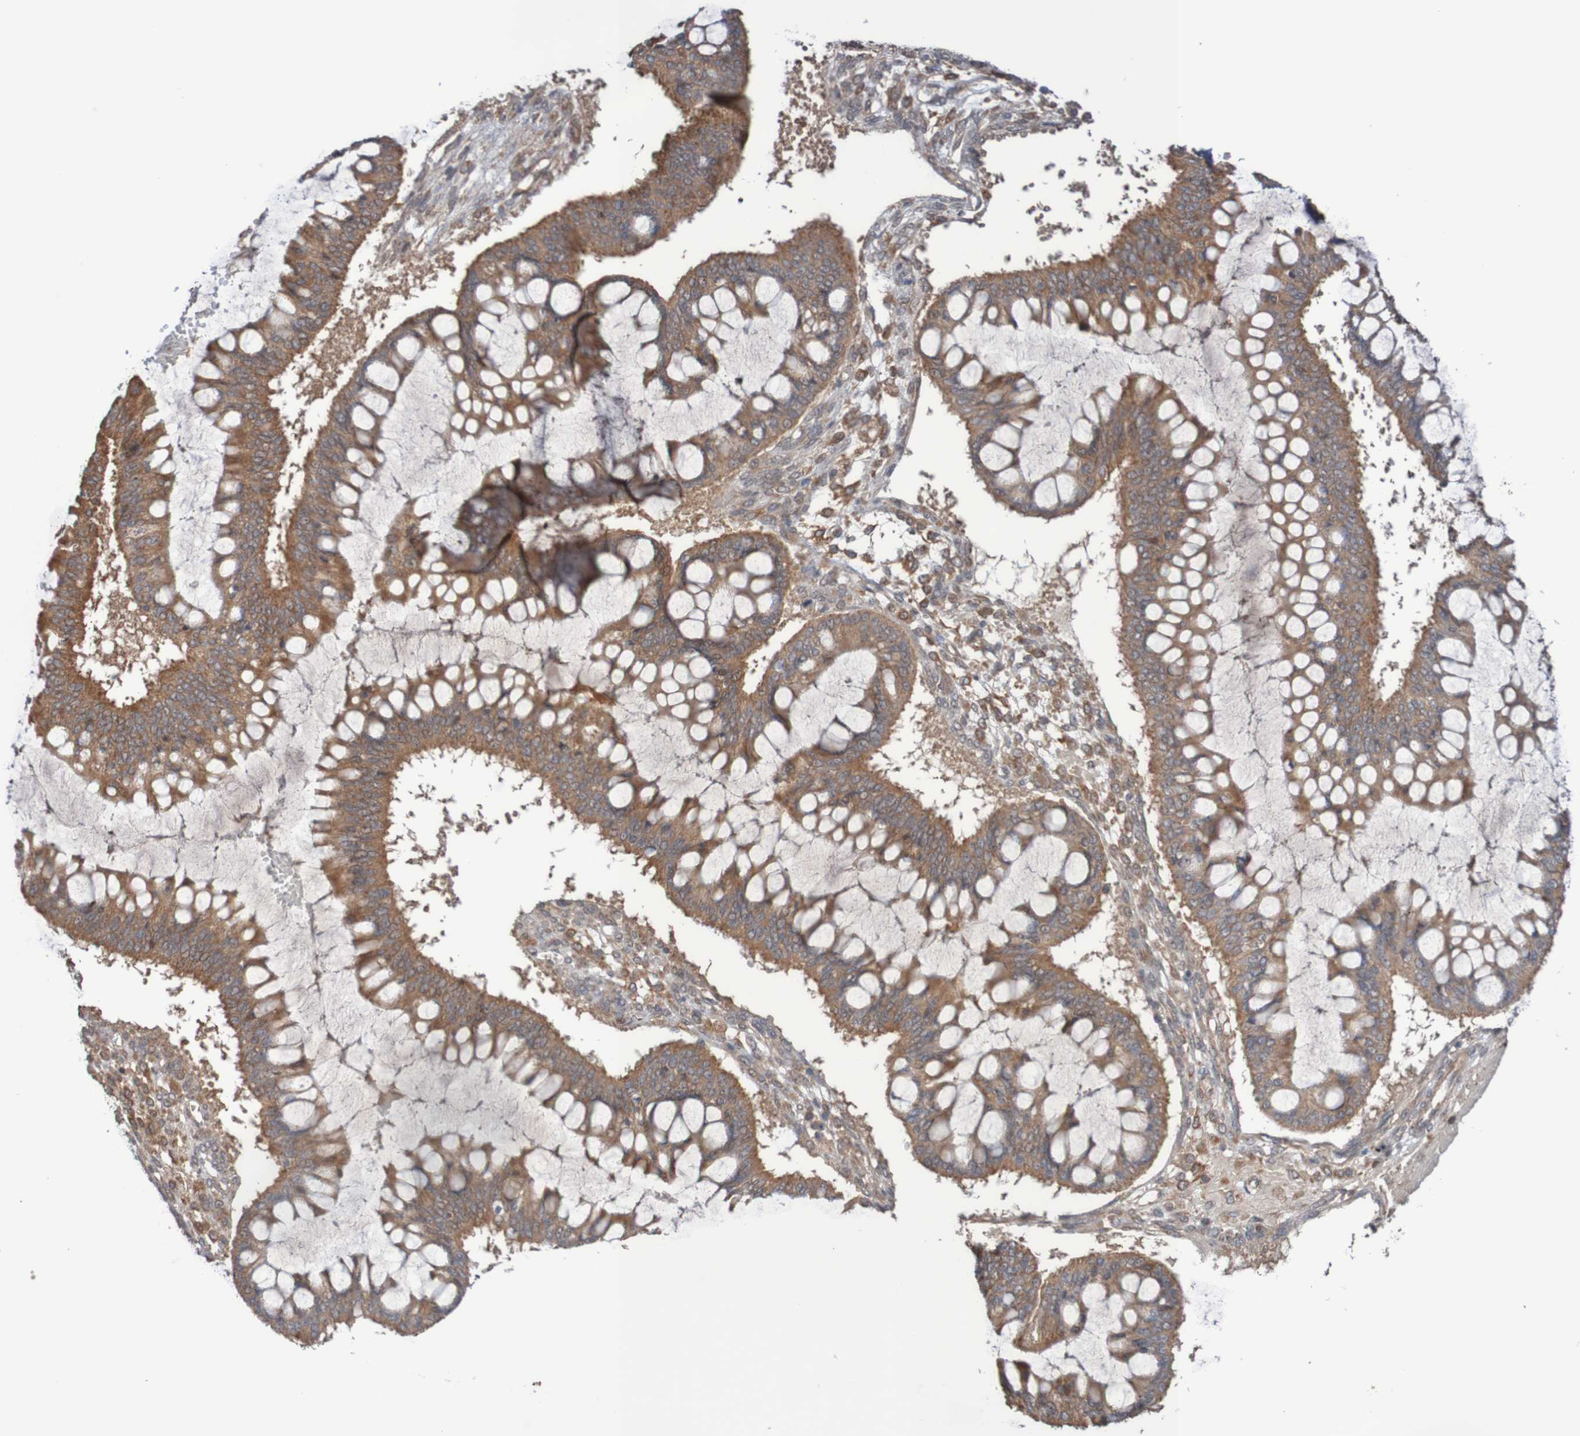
{"staining": {"intensity": "moderate", "quantity": ">75%", "location": "cytoplasmic/membranous"}, "tissue": "ovarian cancer", "cell_type": "Tumor cells", "image_type": "cancer", "snomed": [{"axis": "morphology", "description": "Cystadenocarcinoma, mucinous, NOS"}, {"axis": "topography", "description": "Ovary"}], "caption": "Tumor cells reveal medium levels of moderate cytoplasmic/membranous positivity in approximately >75% of cells in human ovarian cancer. (DAB IHC with brightfield microscopy, high magnification).", "gene": "PHPT1", "patient": {"sex": "female", "age": 73}}